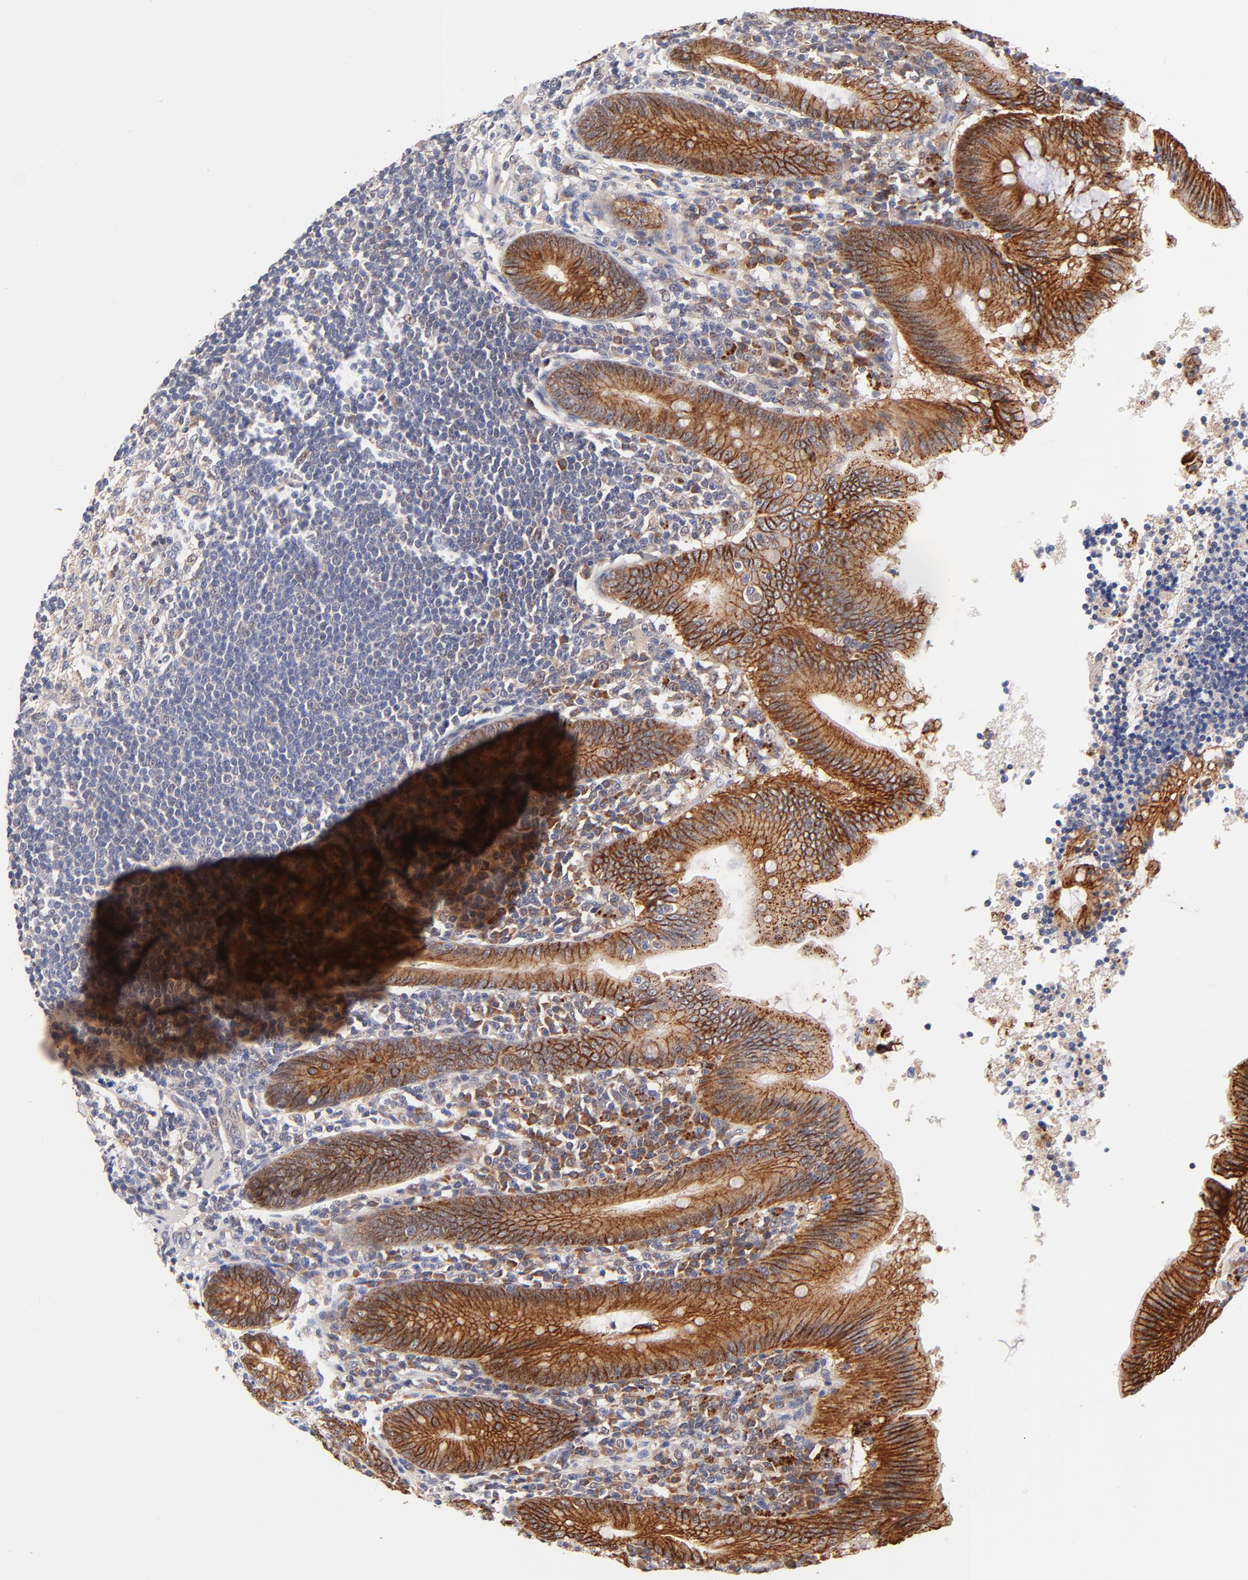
{"staining": {"intensity": "strong", "quantity": ">75%", "location": "cytoplasmic/membranous"}, "tissue": "appendix", "cell_type": "Glandular cells", "image_type": "normal", "snomed": [{"axis": "morphology", "description": "Normal tissue, NOS"}, {"axis": "morphology", "description": "Inflammation, NOS"}, {"axis": "topography", "description": "Appendix"}], "caption": "This is an image of immunohistochemistry (IHC) staining of normal appendix, which shows strong staining in the cytoplasmic/membranous of glandular cells.", "gene": "TXNL1", "patient": {"sex": "male", "age": 46}}